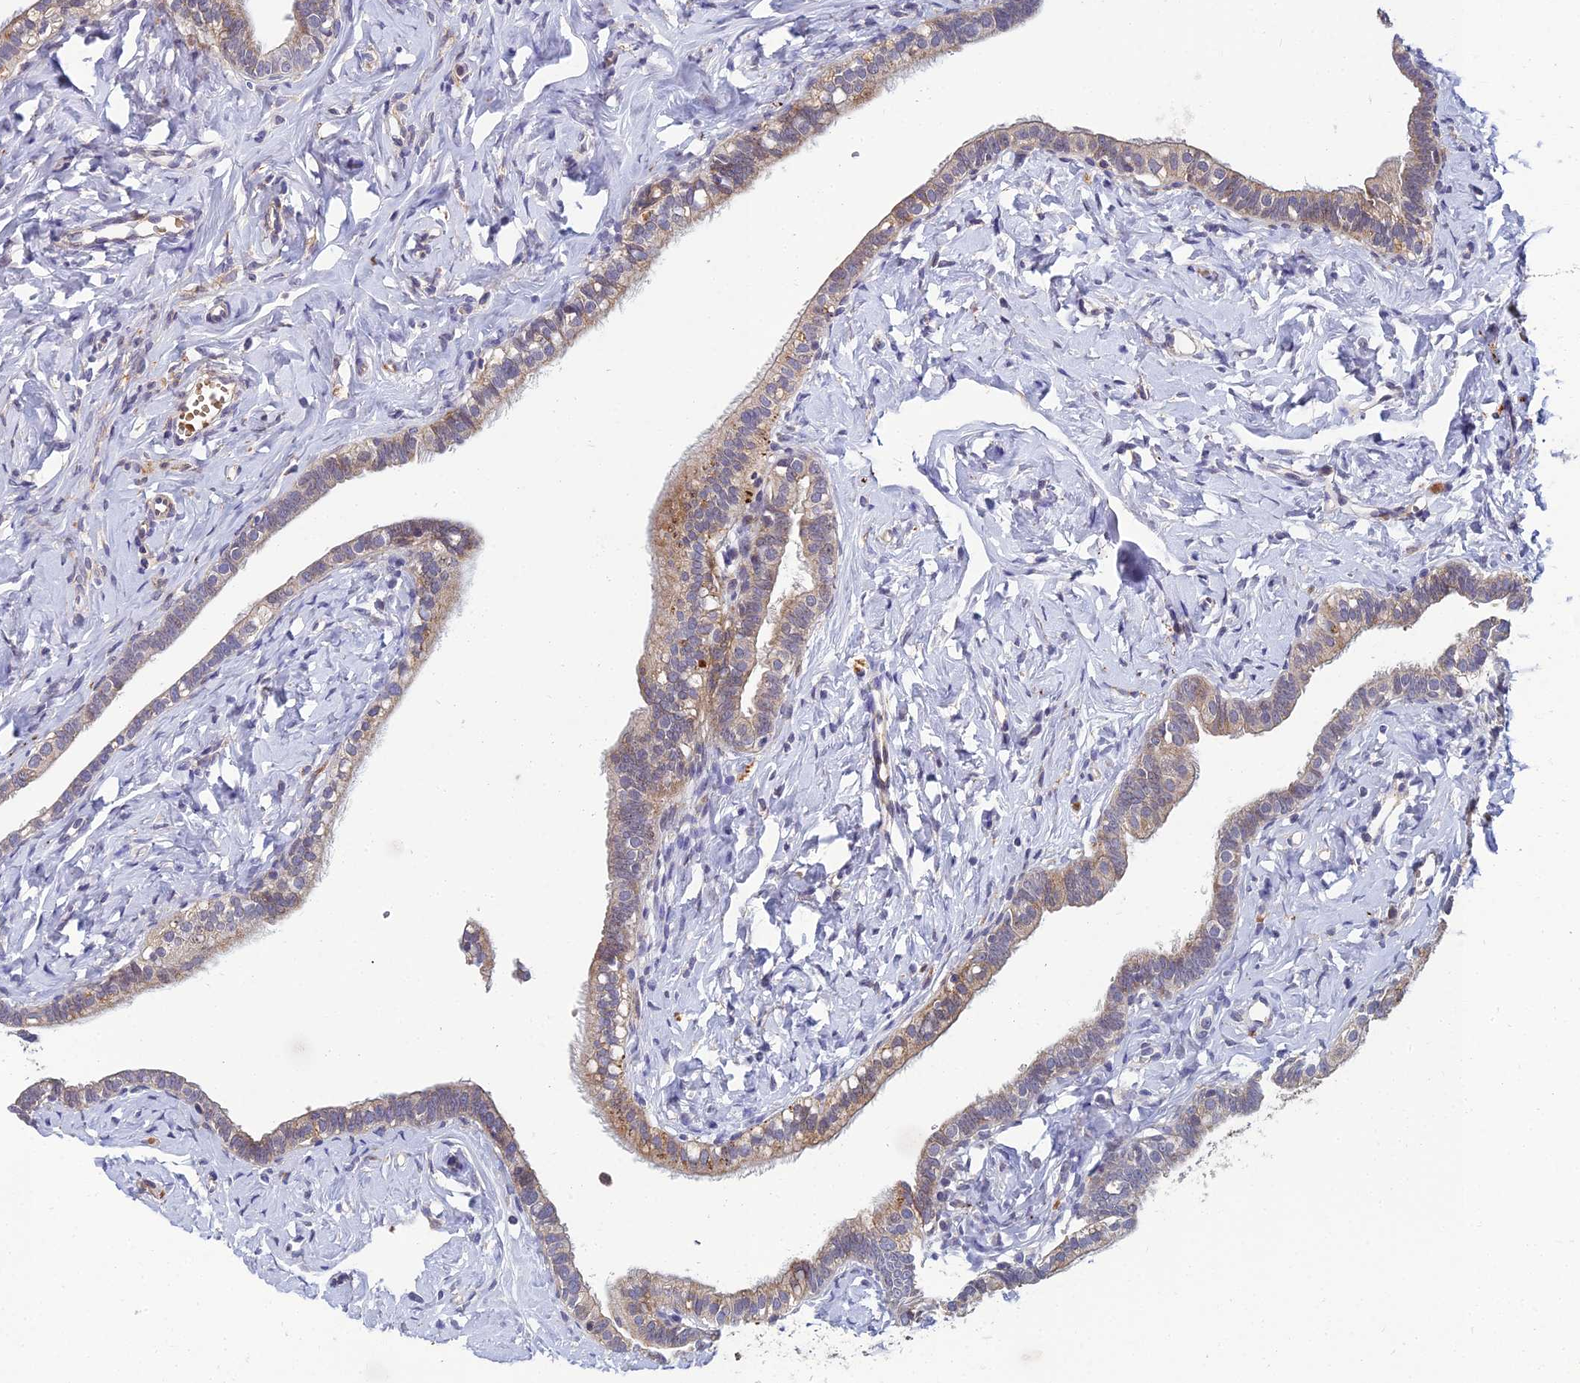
{"staining": {"intensity": "moderate", "quantity": "<25%", "location": "cytoplasmic/membranous"}, "tissue": "fallopian tube", "cell_type": "Glandular cells", "image_type": "normal", "snomed": [{"axis": "morphology", "description": "Normal tissue, NOS"}, {"axis": "topography", "description": "Fallopian tube"}], "caption": "Immunohistochemical staining of normal fallopian tube displays low levels of moderate cytoplasmic/membranous positivity in about <25% of glandular cells.", "gene": "NPY", "patient": {"sex": "female", "age": 66}}